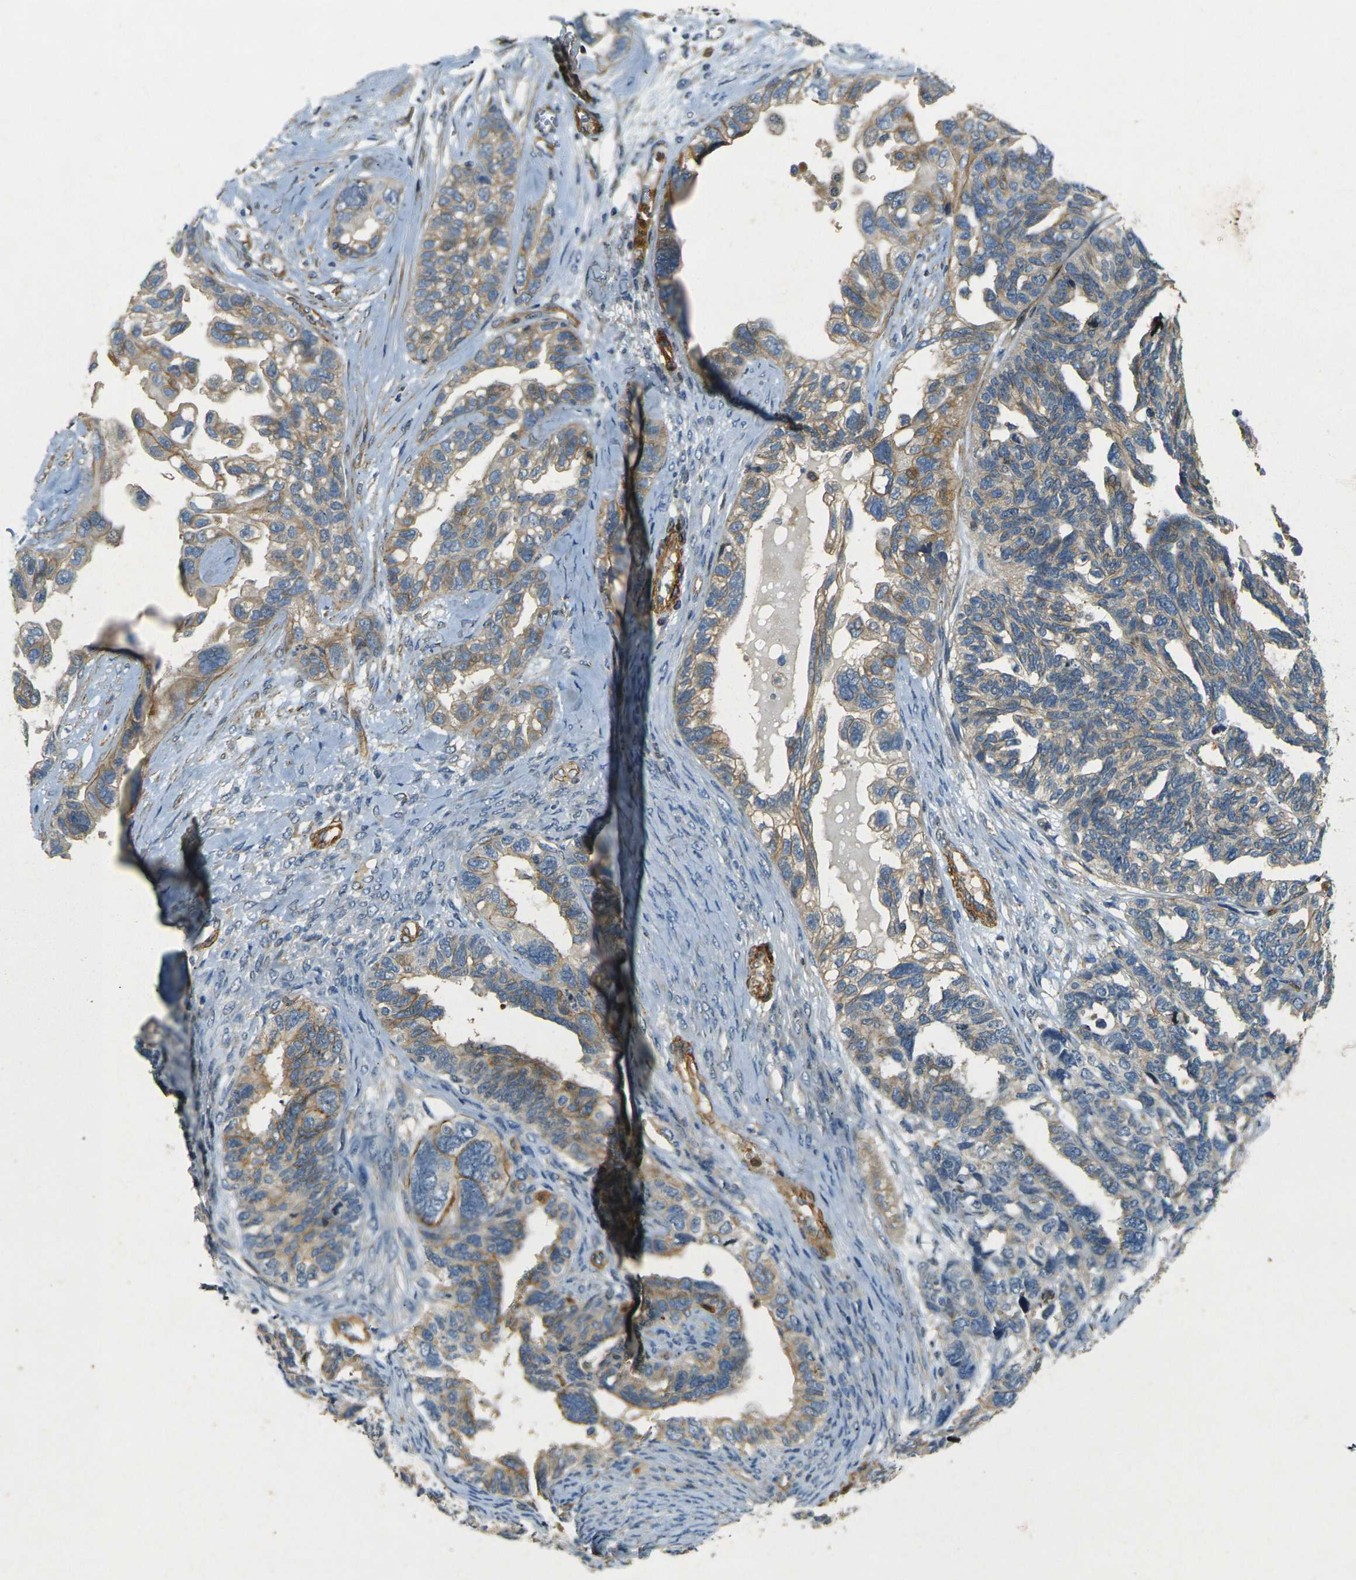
{"staining": {"intensity": "moderate", "quantity": "25%-75%", "location": "cytoplasmic/membranous"}, "tissue": "ovarian cancer", "cell_type": "Tumor cells", "image_type": "cancer", "snomed": [{"axis": "morphology", "description": "Cystadenocarcinoma, serous, NOS"}, {"axis": "topography", "description": "Ovary"}], "caption": "Protein expression analysis of ovarian serous cystadenocarcinoma displays moderate cytoplasmic/membranous expression in about 25%-75% of tumor cells.", "gene": "EPHA7", "patient": {"sex": "female", "age": 79}}